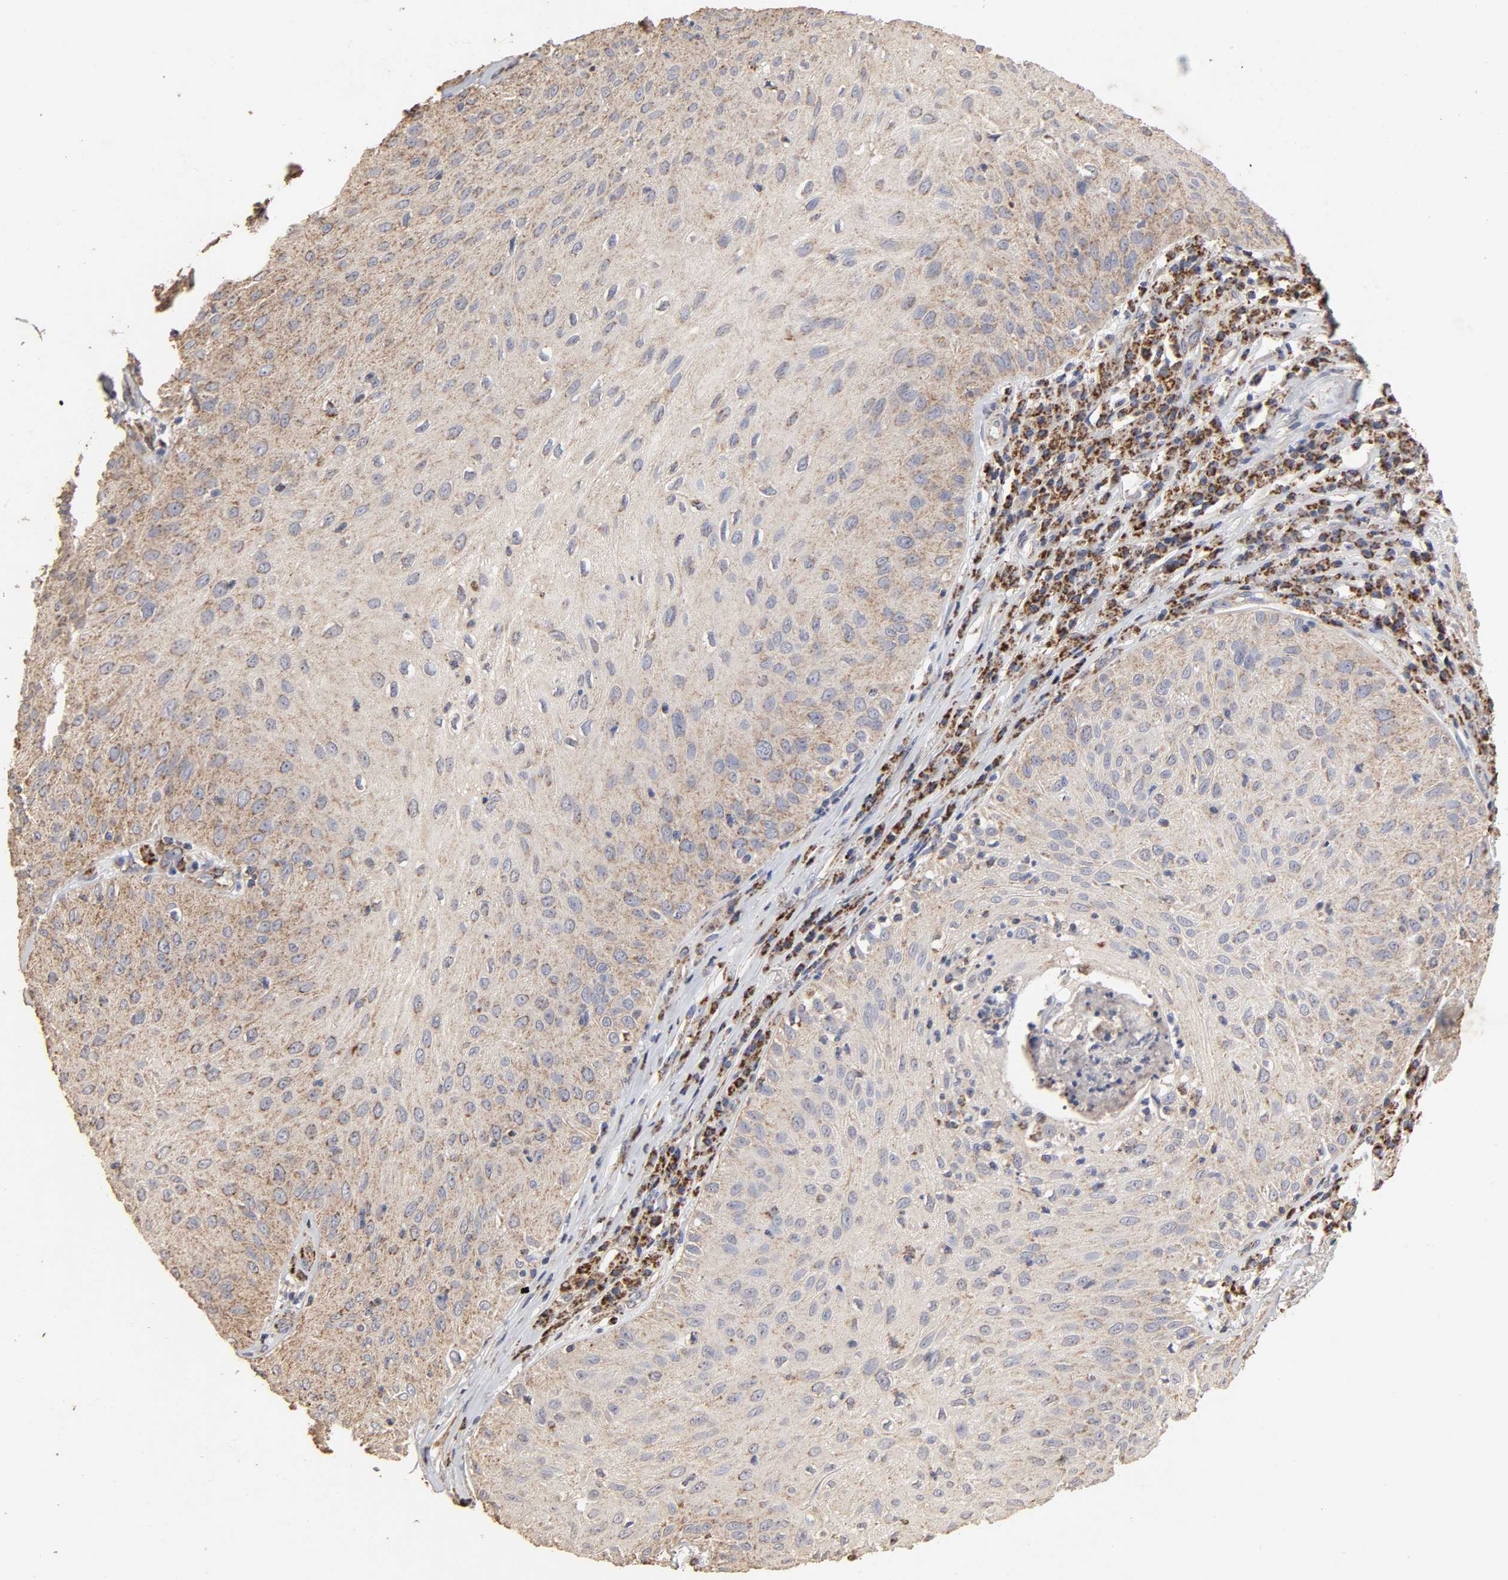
{"staining": {"intensity": "weak", "quantity": "25%-75%", "location": "cytoplasmic/membranous"}, "tissue": "skin cancer", "cell_type": "Tumor cells", "image_type": "cancer", "snomed": [{"axis": "morphology", "description": "Squamous cell carcinoma, NOS"}, {"axis": "topography", "description": "Skin"}], "caption": "Weak cytoplasmic/membranous protein positivity is identified in about 25%-75% of tumor cells in skin cancer.", "gene": "CYCS", "patient": {"sex": "male", "age": 65}}